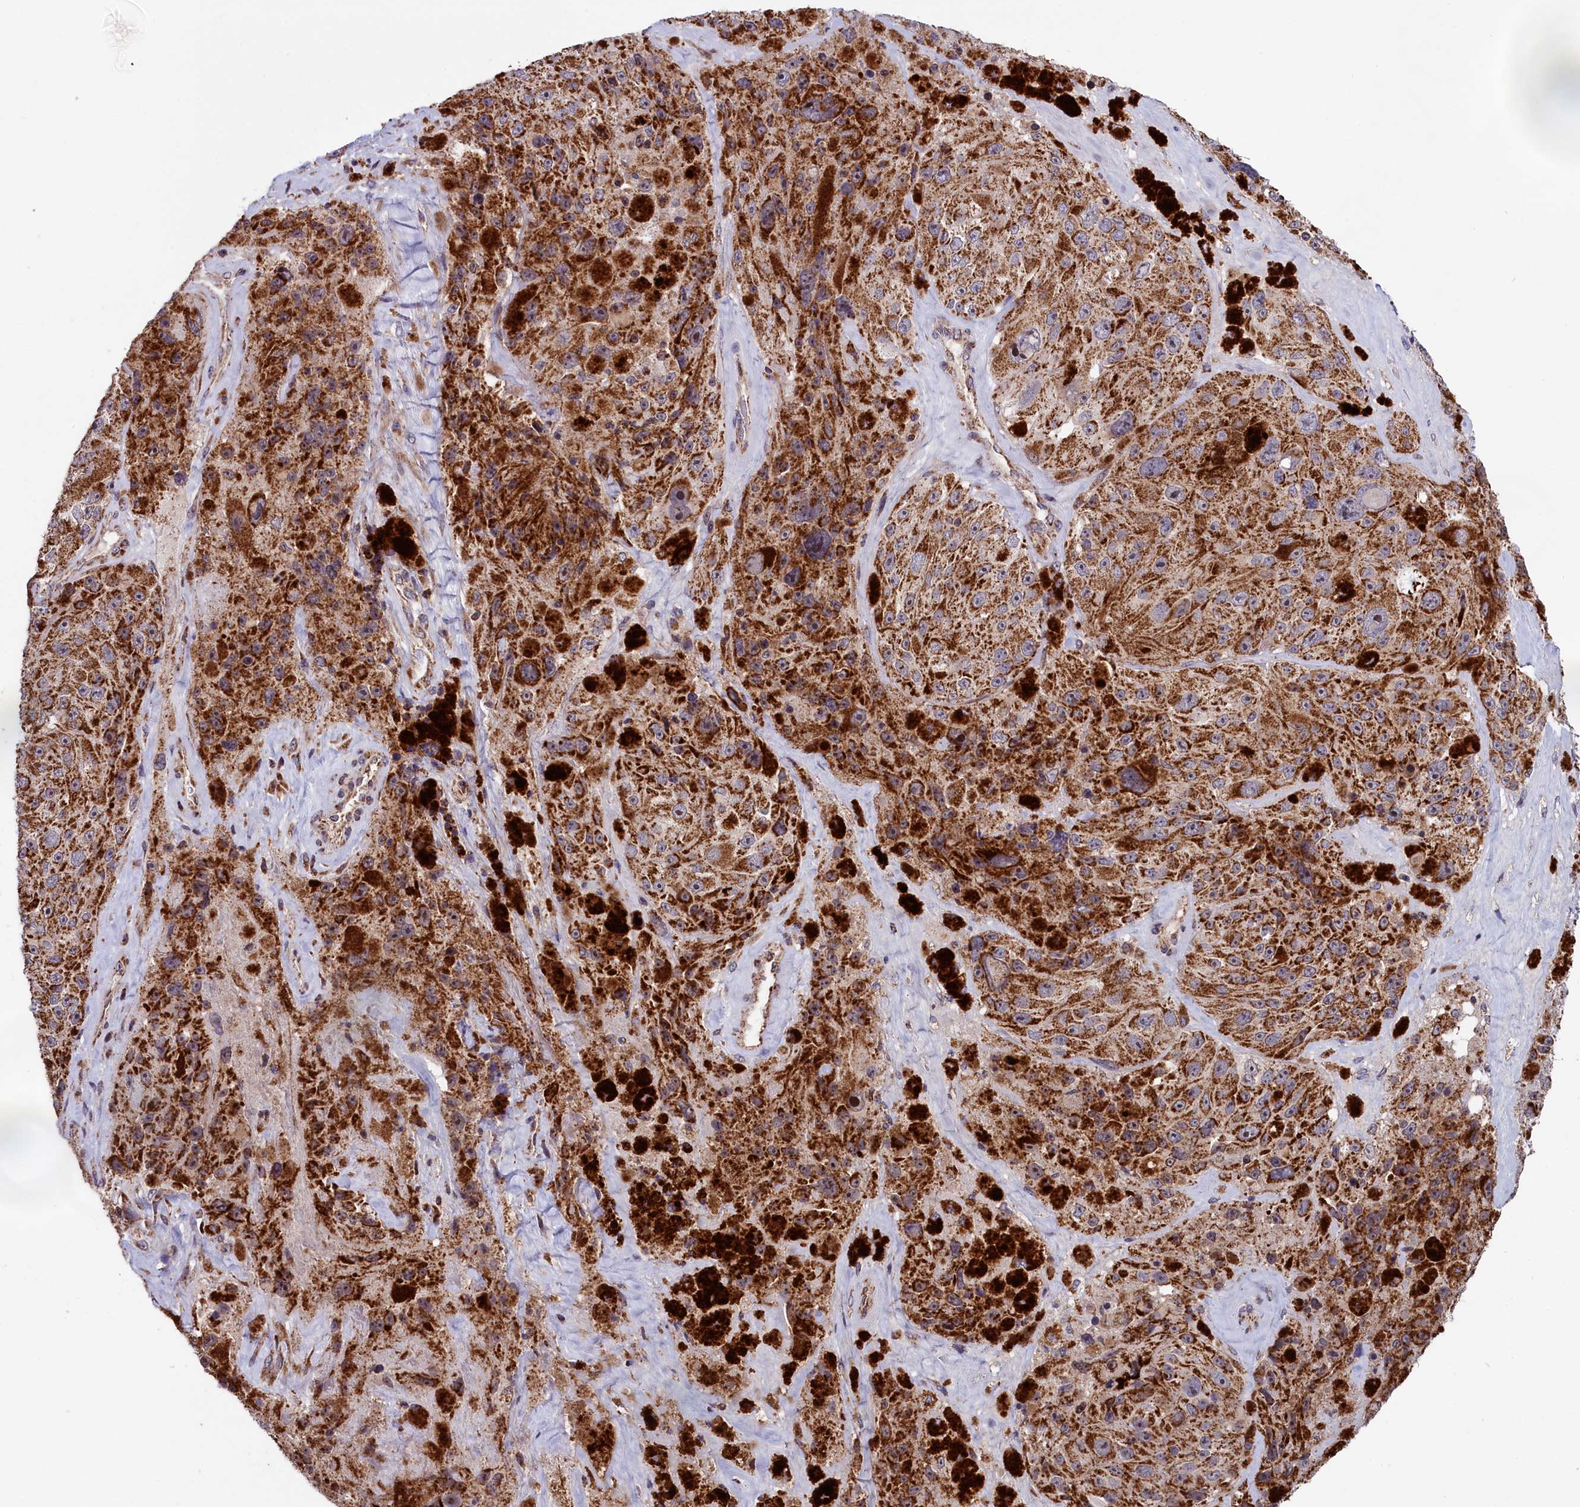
{"staining": {"intensity": "moderate", "quantity": ">75%", "location": "cytoplasmic/membranous"}, "tissue": "melanoma", "cell_type": "Tumor cells", "image_type": "cancer", "snomed": [{"axis": "morphology", "description": "Malignant melanoma, Metastatic site"}, {"axis": "topography", "description": "Lymph node"}], "caption": "About >75% of tumor cells in human malignant melanoma (metastatic site) demonstrate moderate cytoplasmic/membranous protein positivity as visualized by brown immunohistochemical staining.", "gene": "TIMM44", "patient": {"sex": "male", "age": 62}}